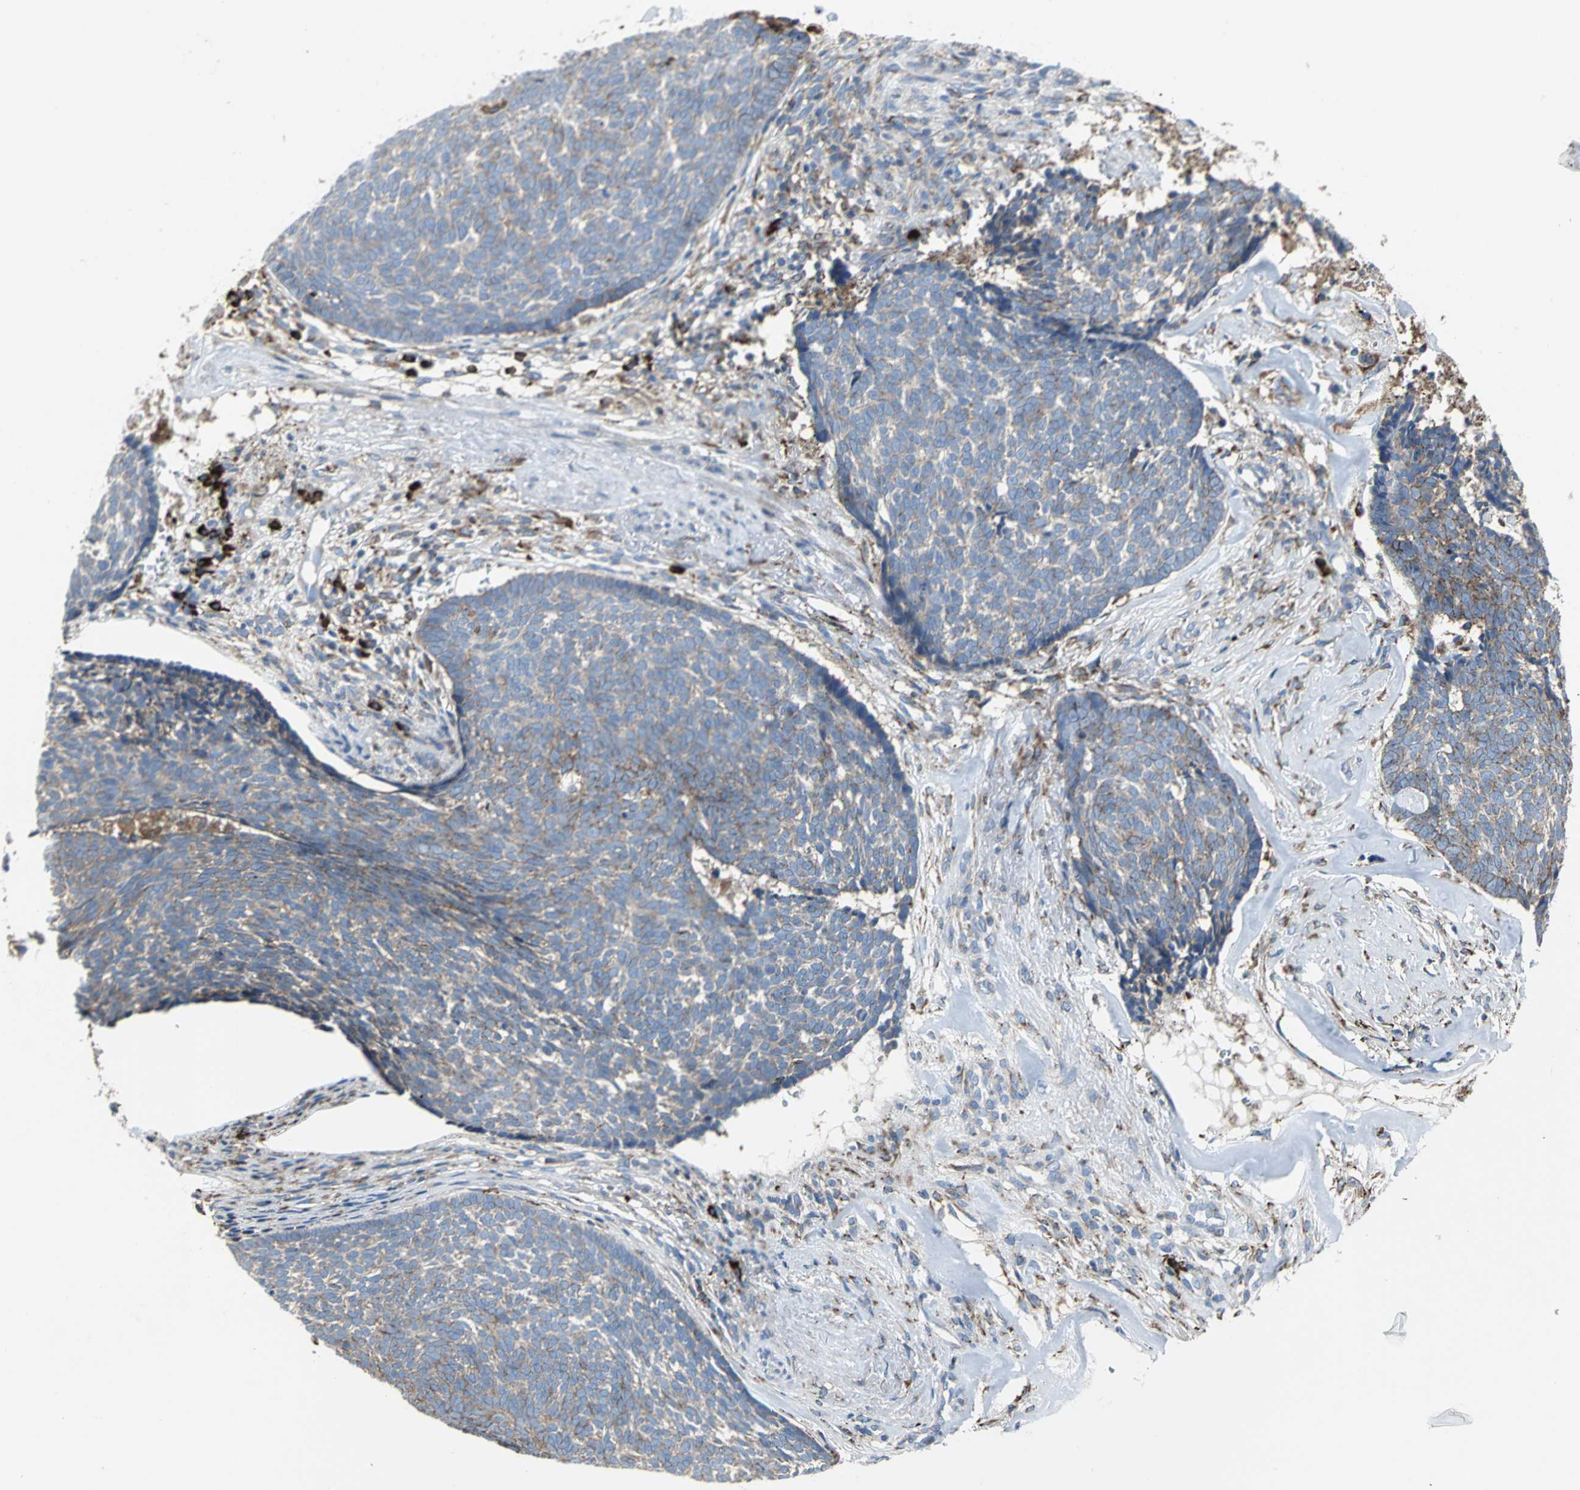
{"staining": {"intensity": "weak", "quantity": "25%-75%", "location": "cytoplasmic/membranous"}, "tissue": "skin cancer", "cell_type": "Tumor cells", "image_type": "cancer", "snomed": [{"axis": "morphology", "description": "Basal cell carcinoma"}, {"axis": "topography", "description": "Skin"}], "caption": "A high-resolution photomicrograph shows IHC staining of skin basal cell carcinoma, which reveals weak cytoplasmic/membranous expression in approximately 25%-75% of tumor cells.", "gene": "SDF2L1", "patient": {"sex": "male", "age": 84}}